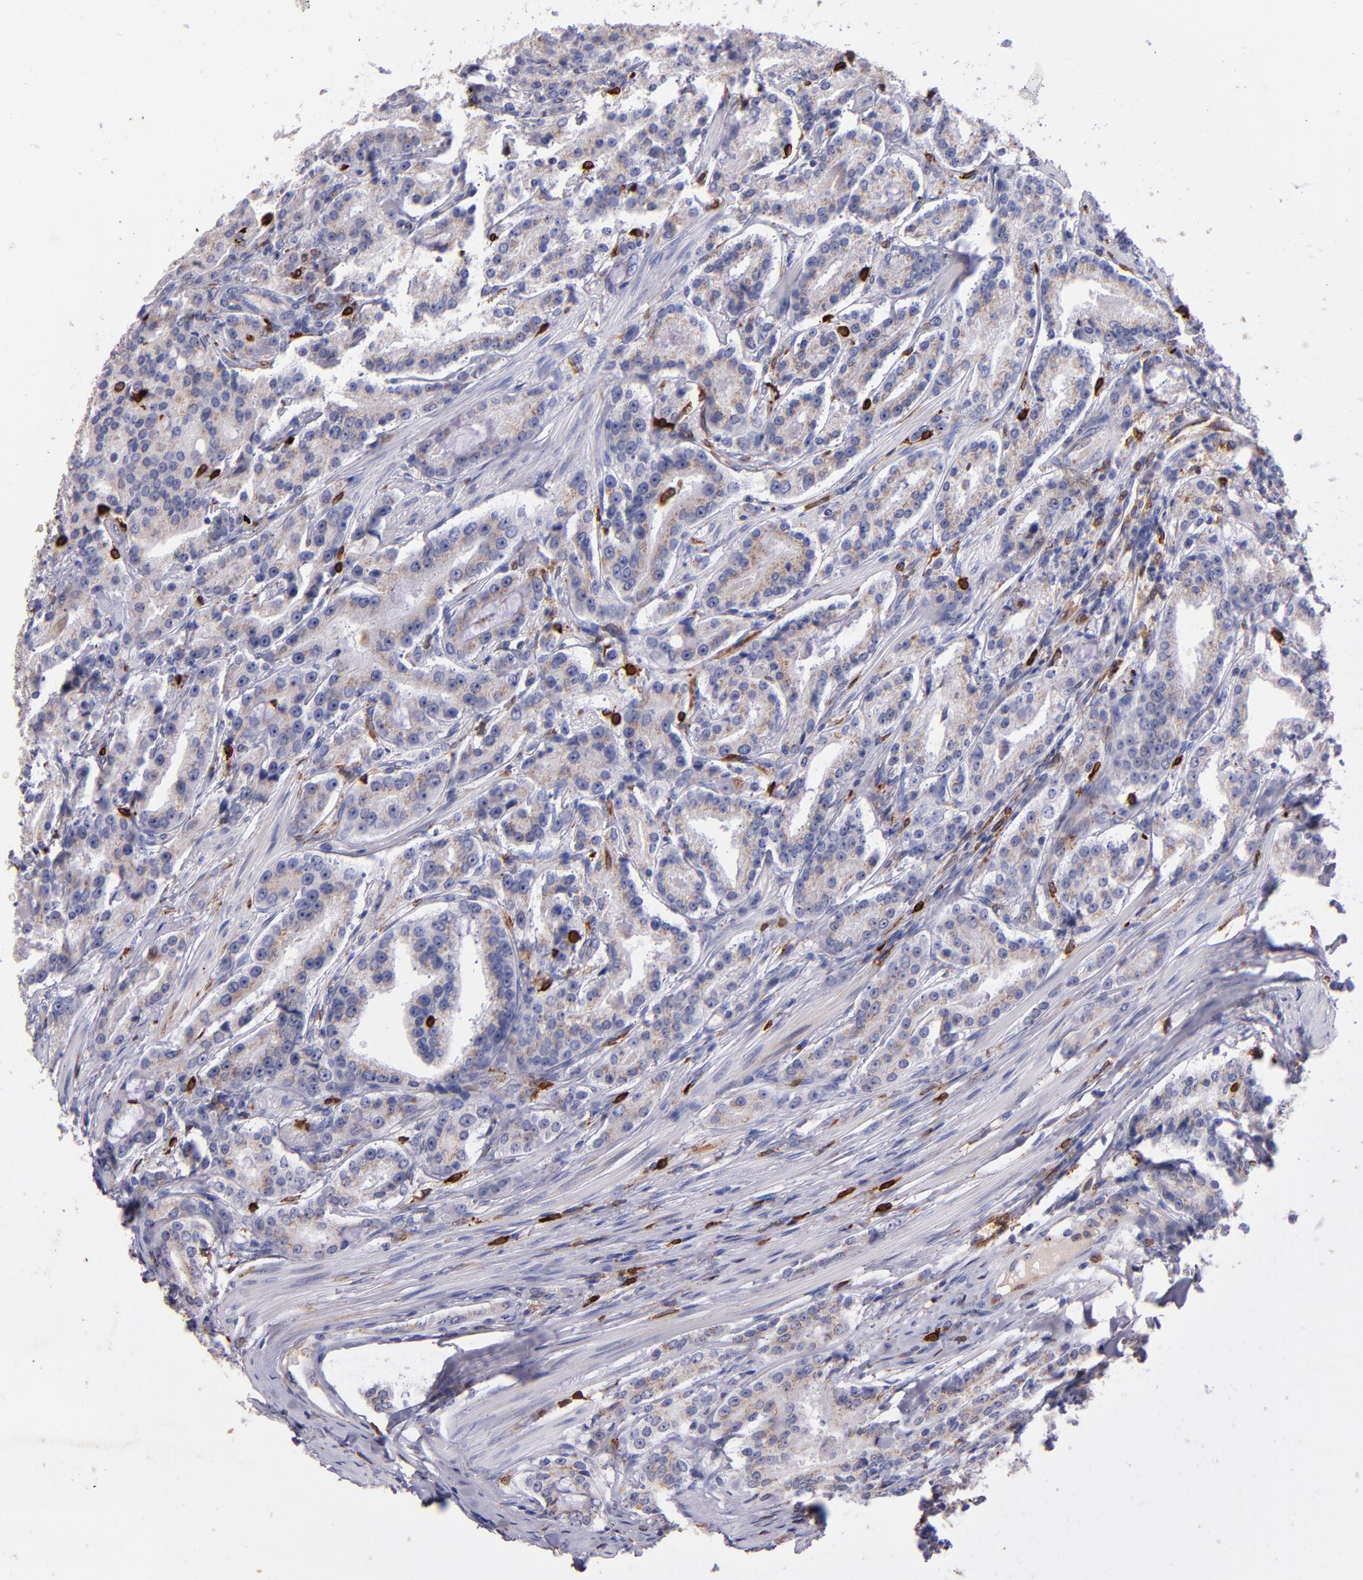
{"staining": {"intensity": "weak", "quantity": ">75%", "location": "cytoplasmic/membranous"}, "tissue": "prostate cancer", "cell_type": "Tumor cells", "image_type": "cancer", "snomed": [{"axis": "morphology", "description": "Adenocarcinoma, Medium grade"}, {"axis": "topography", "description": "Prostate"}], "caption": "The image displays immunohistochemical staining of prostate cancer (medium-grade adenocarcinoma). There is weak cytoplasmic/membranous staining is present in about >75% of tumor cells. The staining was performed using DAB, with brown indicating positive protein expression. Nuclei are stained blue with hematoxylin.", "gene": "PTGS1", "patient": {"sex": "male", "age": 72}}